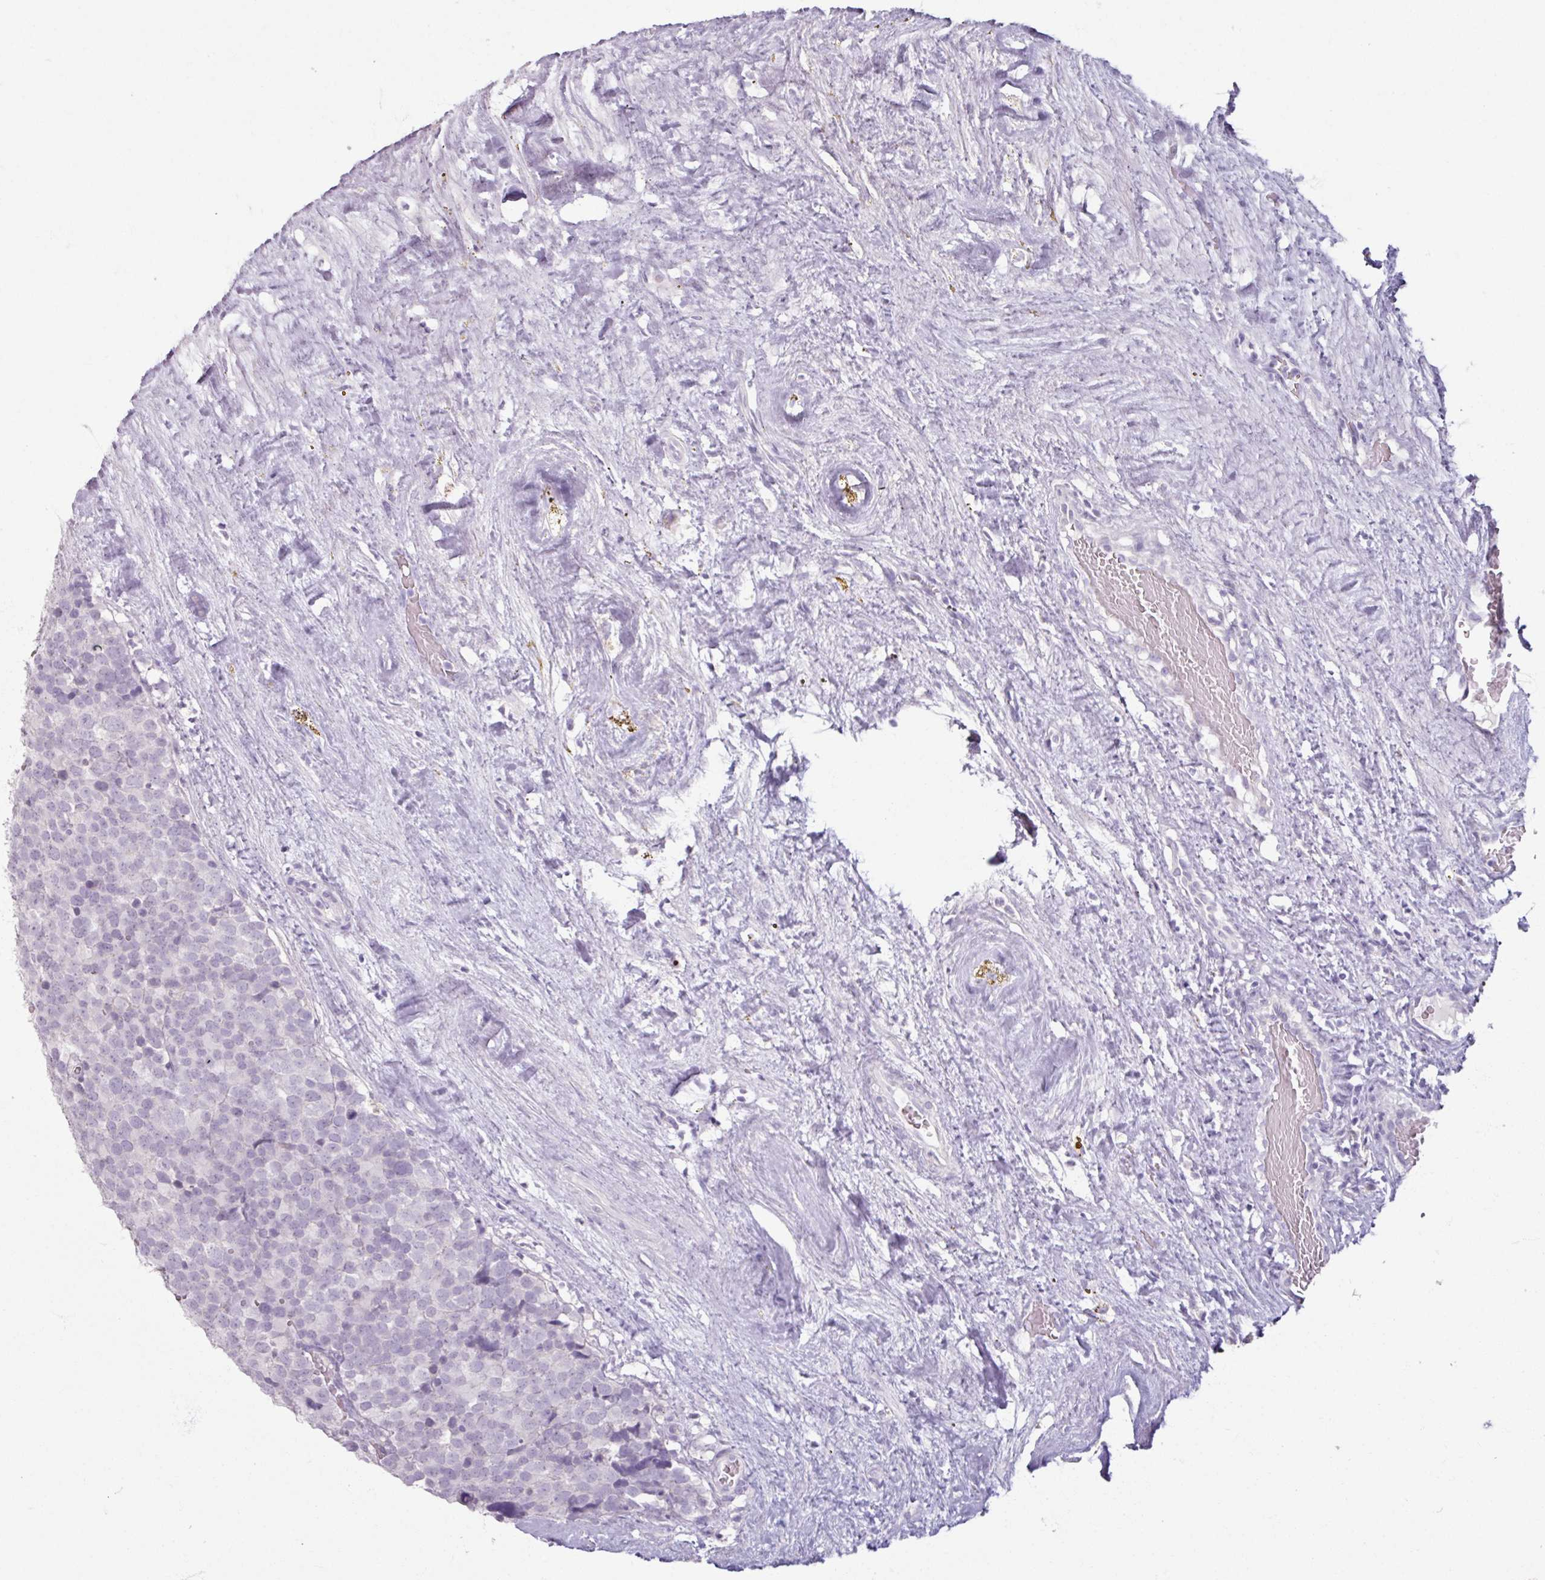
{"staining": {"intensity": "negative", "quantity": "none", "location": "none"}, "tissue": "testis cancer", "cell_type": "Tumor cells", "image_type": "cancer", "snomed": [{"axis": "morphology", "description": "Seminoma, NOS"}, {"axis": "topography", "description": "Testis"}], "caption": "Histopathology image shows no protein staining in tumor cells of testis cancer (seminoma) tissue.", "gene": "SLC27A5", "patient": {"sex": "male", "age": 71}}